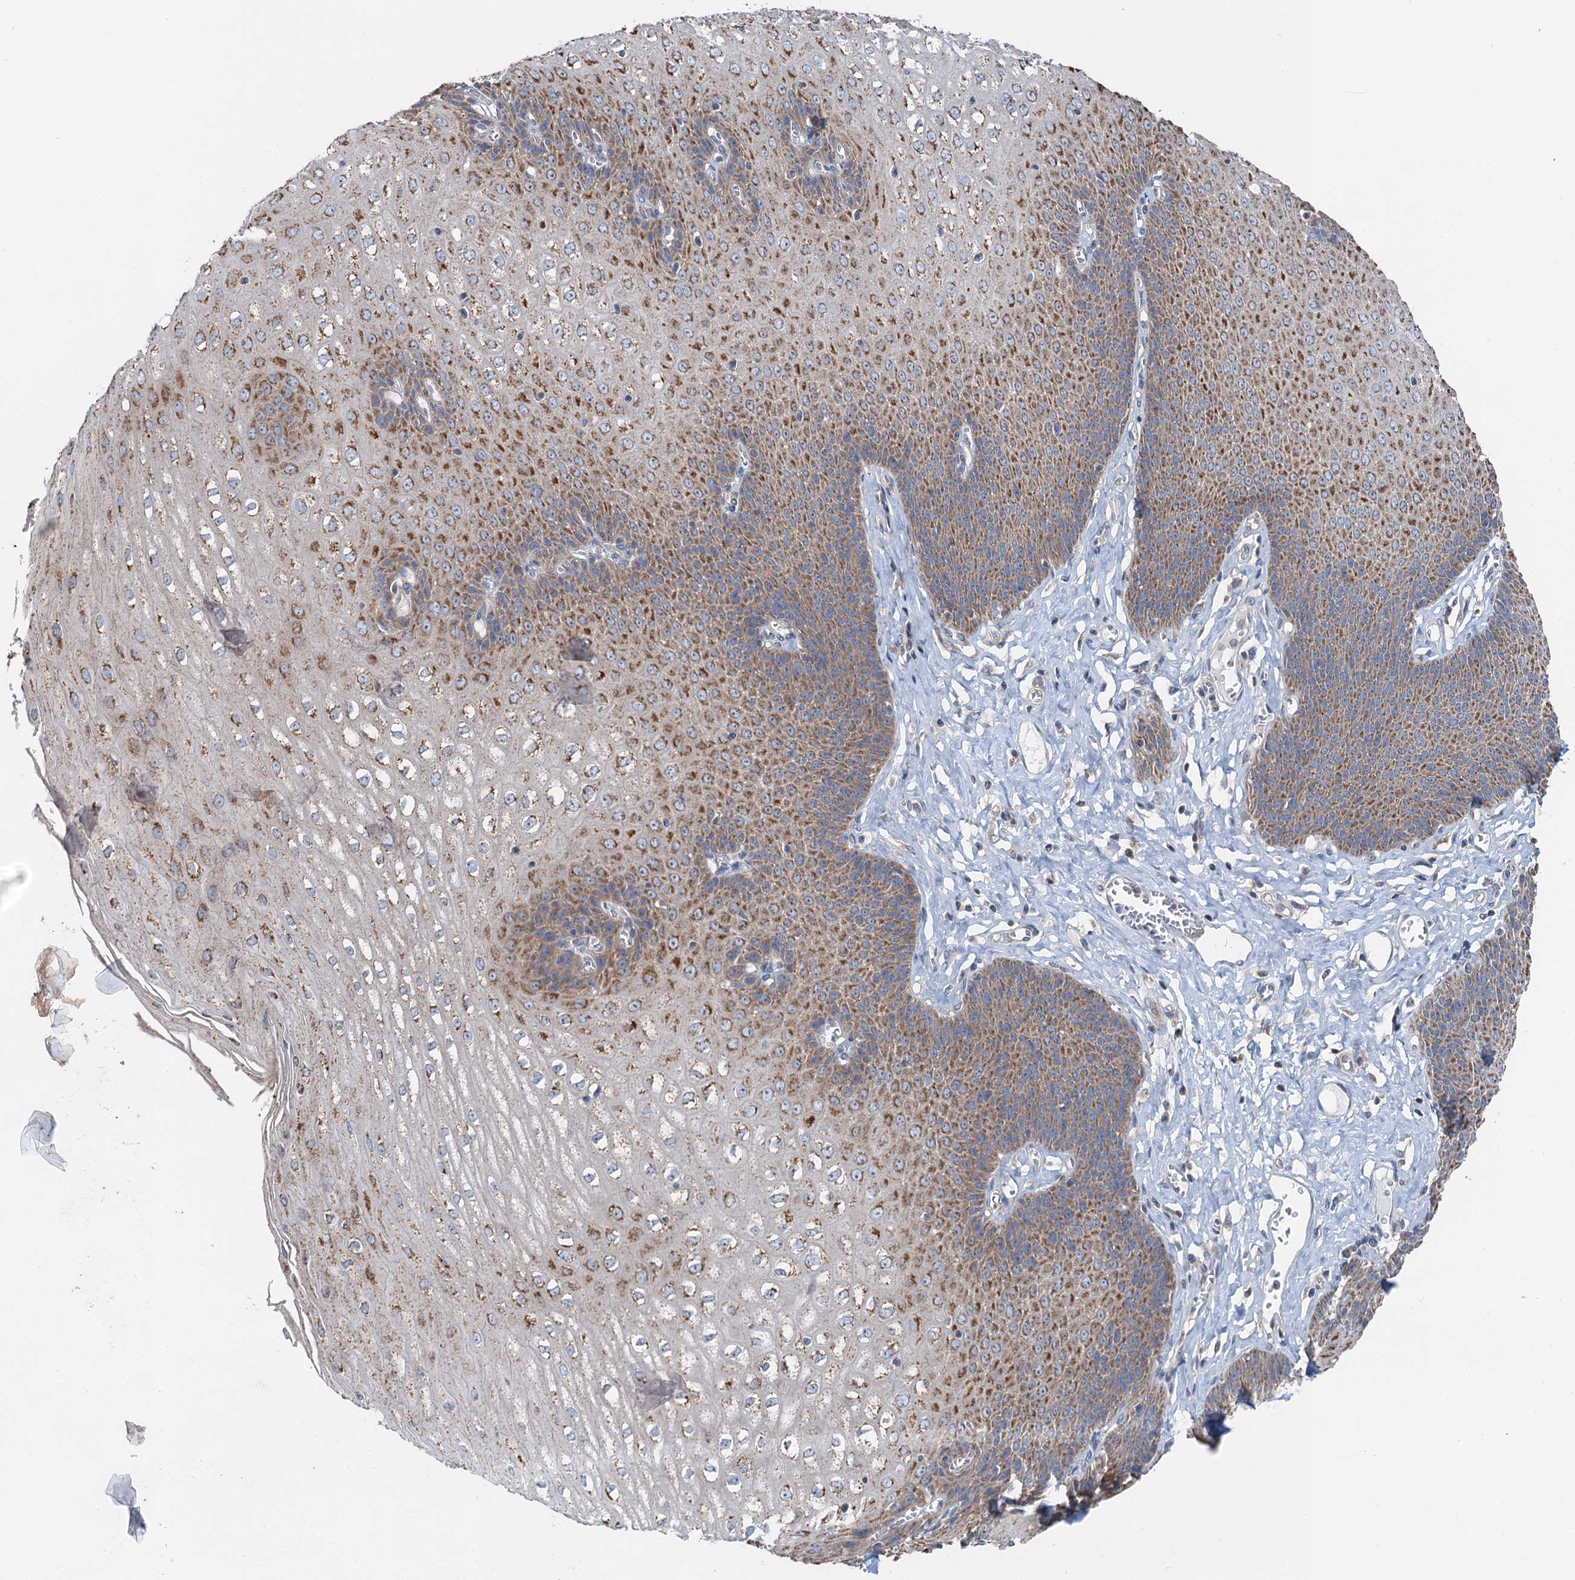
{"staining": {"intensity": "moderate", "quantity": ">75%", "location": "cytoplasmic/membranous"}, "tissue": "esophagus", "cell_type": "Squamous epithelial cells", "image_type": "normal", "snomed": [{"axis": "morphology", "description": "Normal tissue, NOS"}, {"axis": "topography", "description": "Esophagus"}], "caption": "Normal esophagus was stained to show a protein in brown. There is medium levels of moderate cytoplasmic/membranous expression in approximately >75% of squamous epithelial cells. (DAB (3,3'-diaminobenzidine) IHC, brown staining for protein, blue staining for nuclei).", "gene": "ANKRD26", "patient": {"sex": "male", "age": 60}}